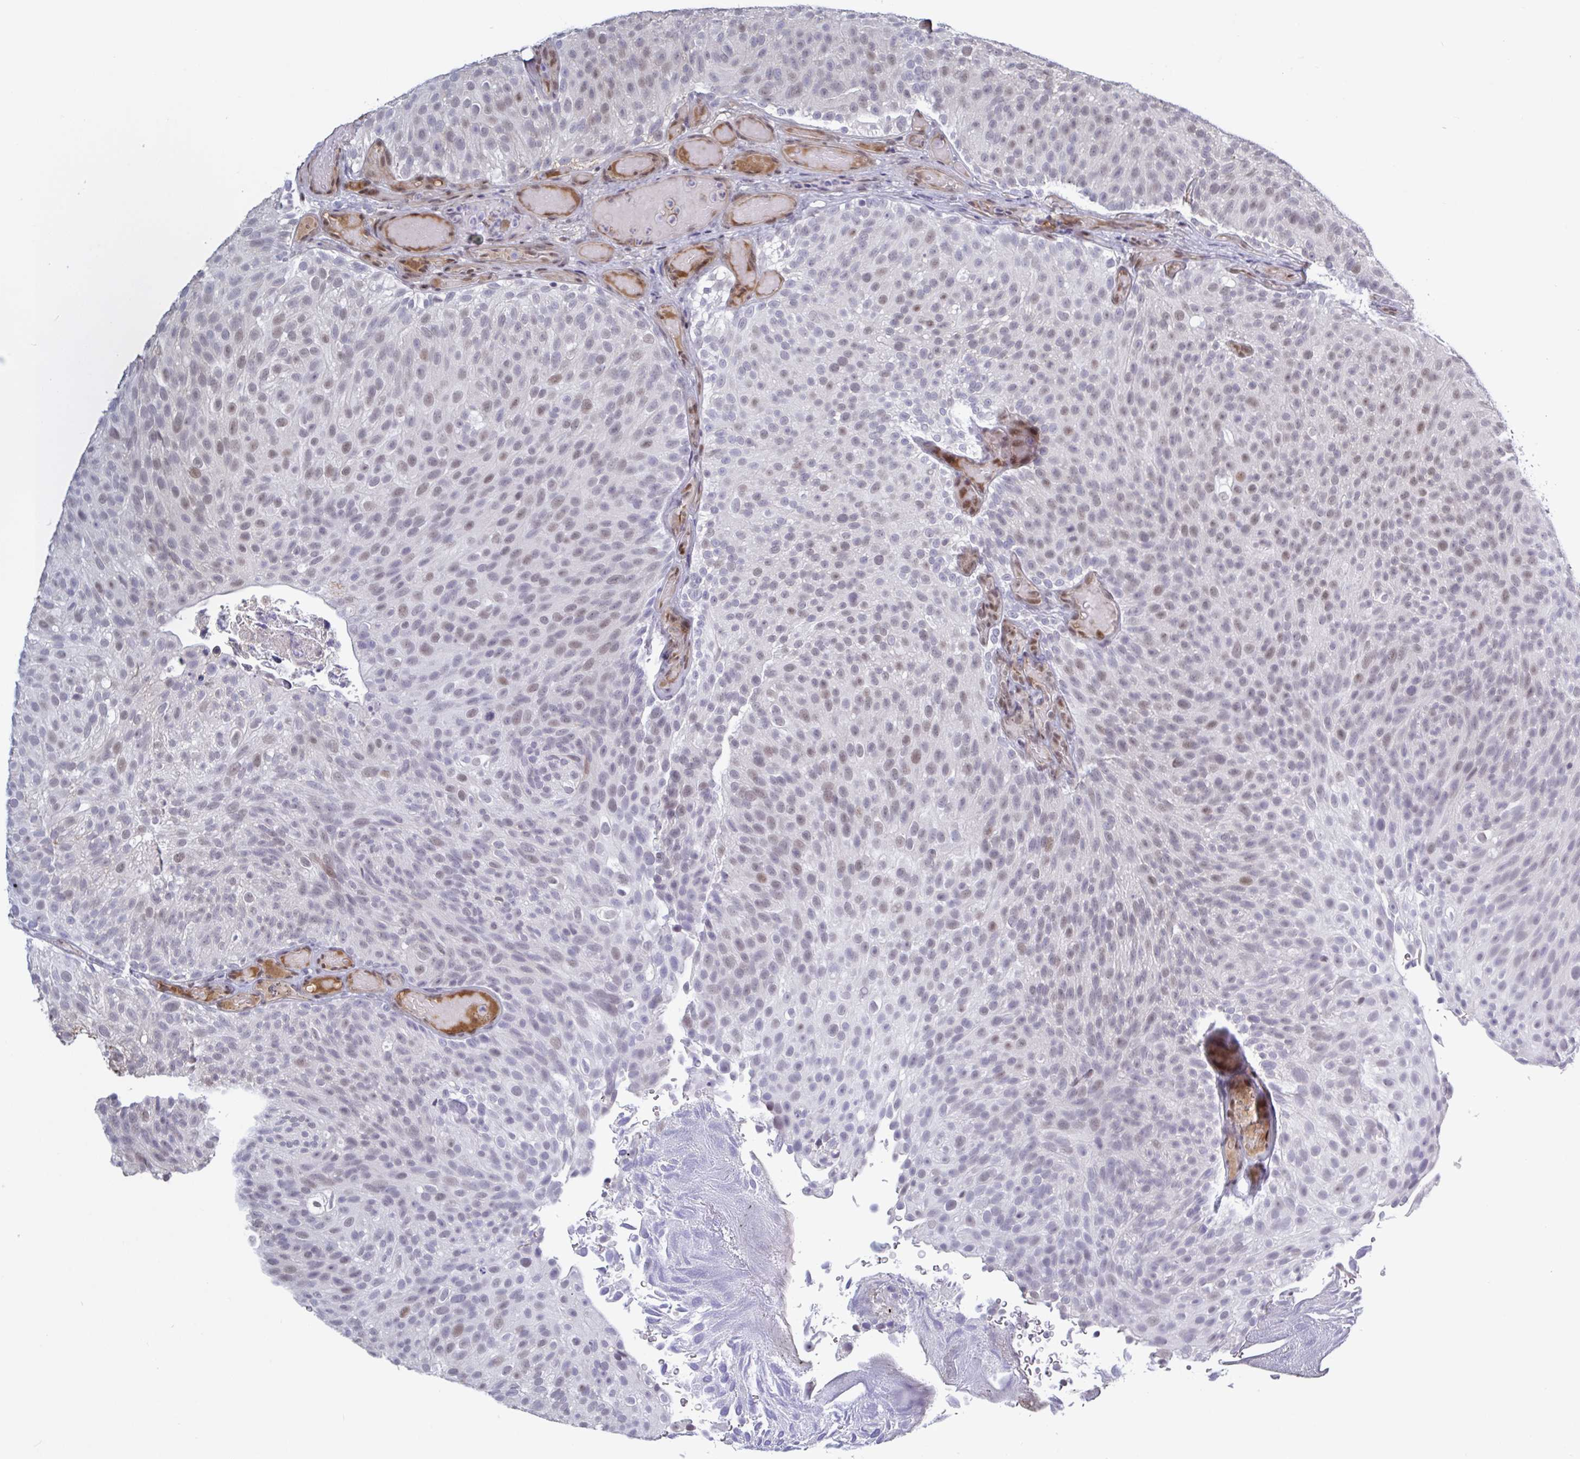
{"staining": {"intensity": "weak", "quantity": "25%-75%", "location": "nuclear"}, "tissue": "urothelial cancer", "cell_type": "Tumor cells", "image_type": "cancer", "snomed": [{"axis": "morphology", "description": "Urothelial carcinoma, Low grade"}, {"axis": "topography", "description": "Urinary bladder"}], "caption": "Immunohistochemical staining of human urothelial cancer reveals low levels of weak nuclear expression in approximately 25%-75% of tumor cells. (DAB IHC with brightfield microscopy, high magnification).", "gene": "BCL7B", "patient": {"sex": "male", "age": 78}}